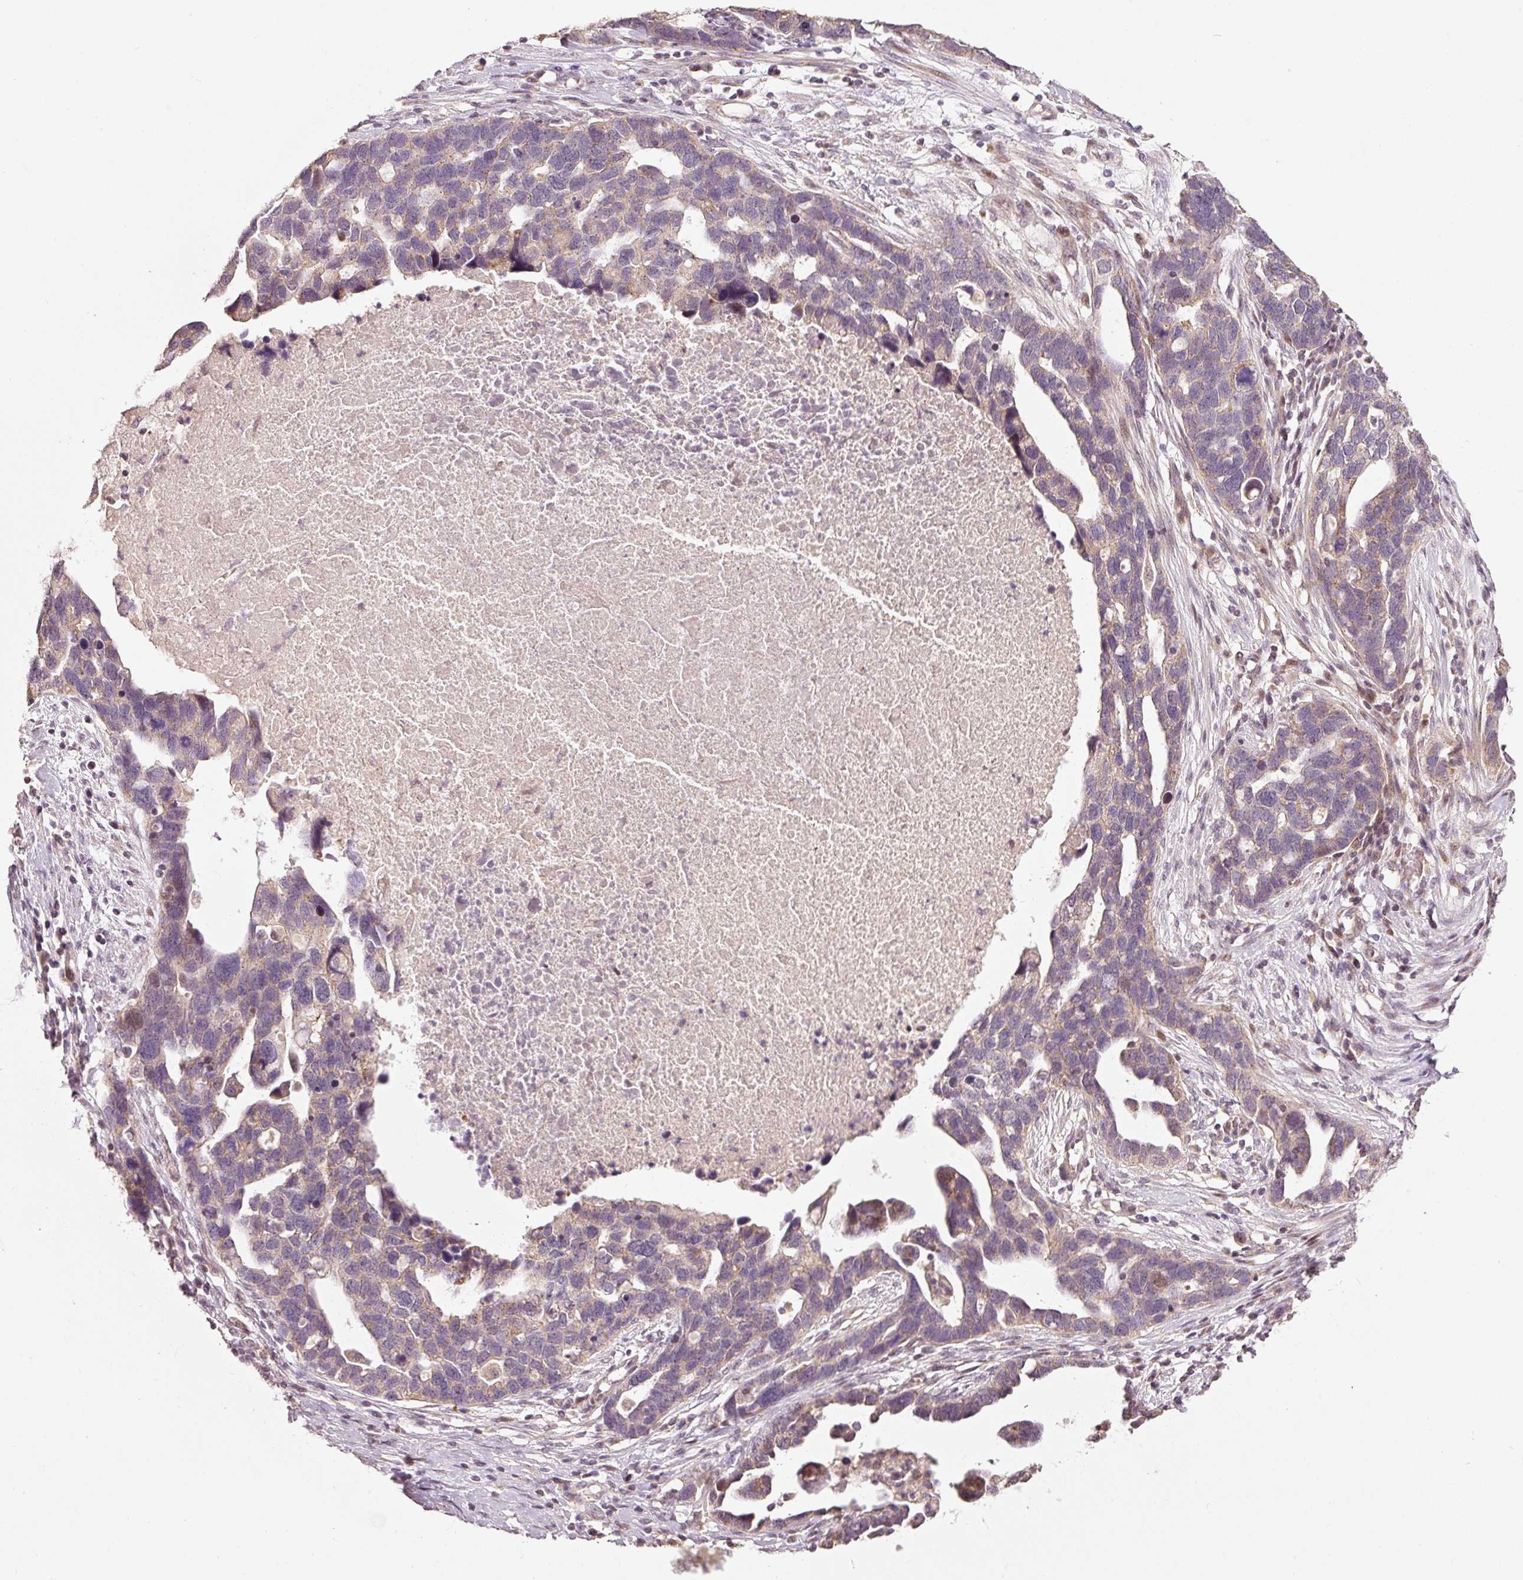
{"staining": {"intensity": "weak", "quantity": ">75%", "location": "cytoplasmic/membranous"}, "tissue": "ovarian cancer", "cell_type": "Tumor cells", "image_type": "cancer", "snomed": [{"axis": "morphology", "description": "Cystadenocarcinoma, serous, NOS"}, {"axis": "topography", "description": "Ovary"}], "caption": "Ovarian cancer (serous cystadenocarcinoma) tissue displays weak cytoplasmic/membranous staining in approximately >75% of tumor cells, visualized by immunohistochemistry.", "gene": "TOB2", "patient": {"sex": "female", "age": 54}}